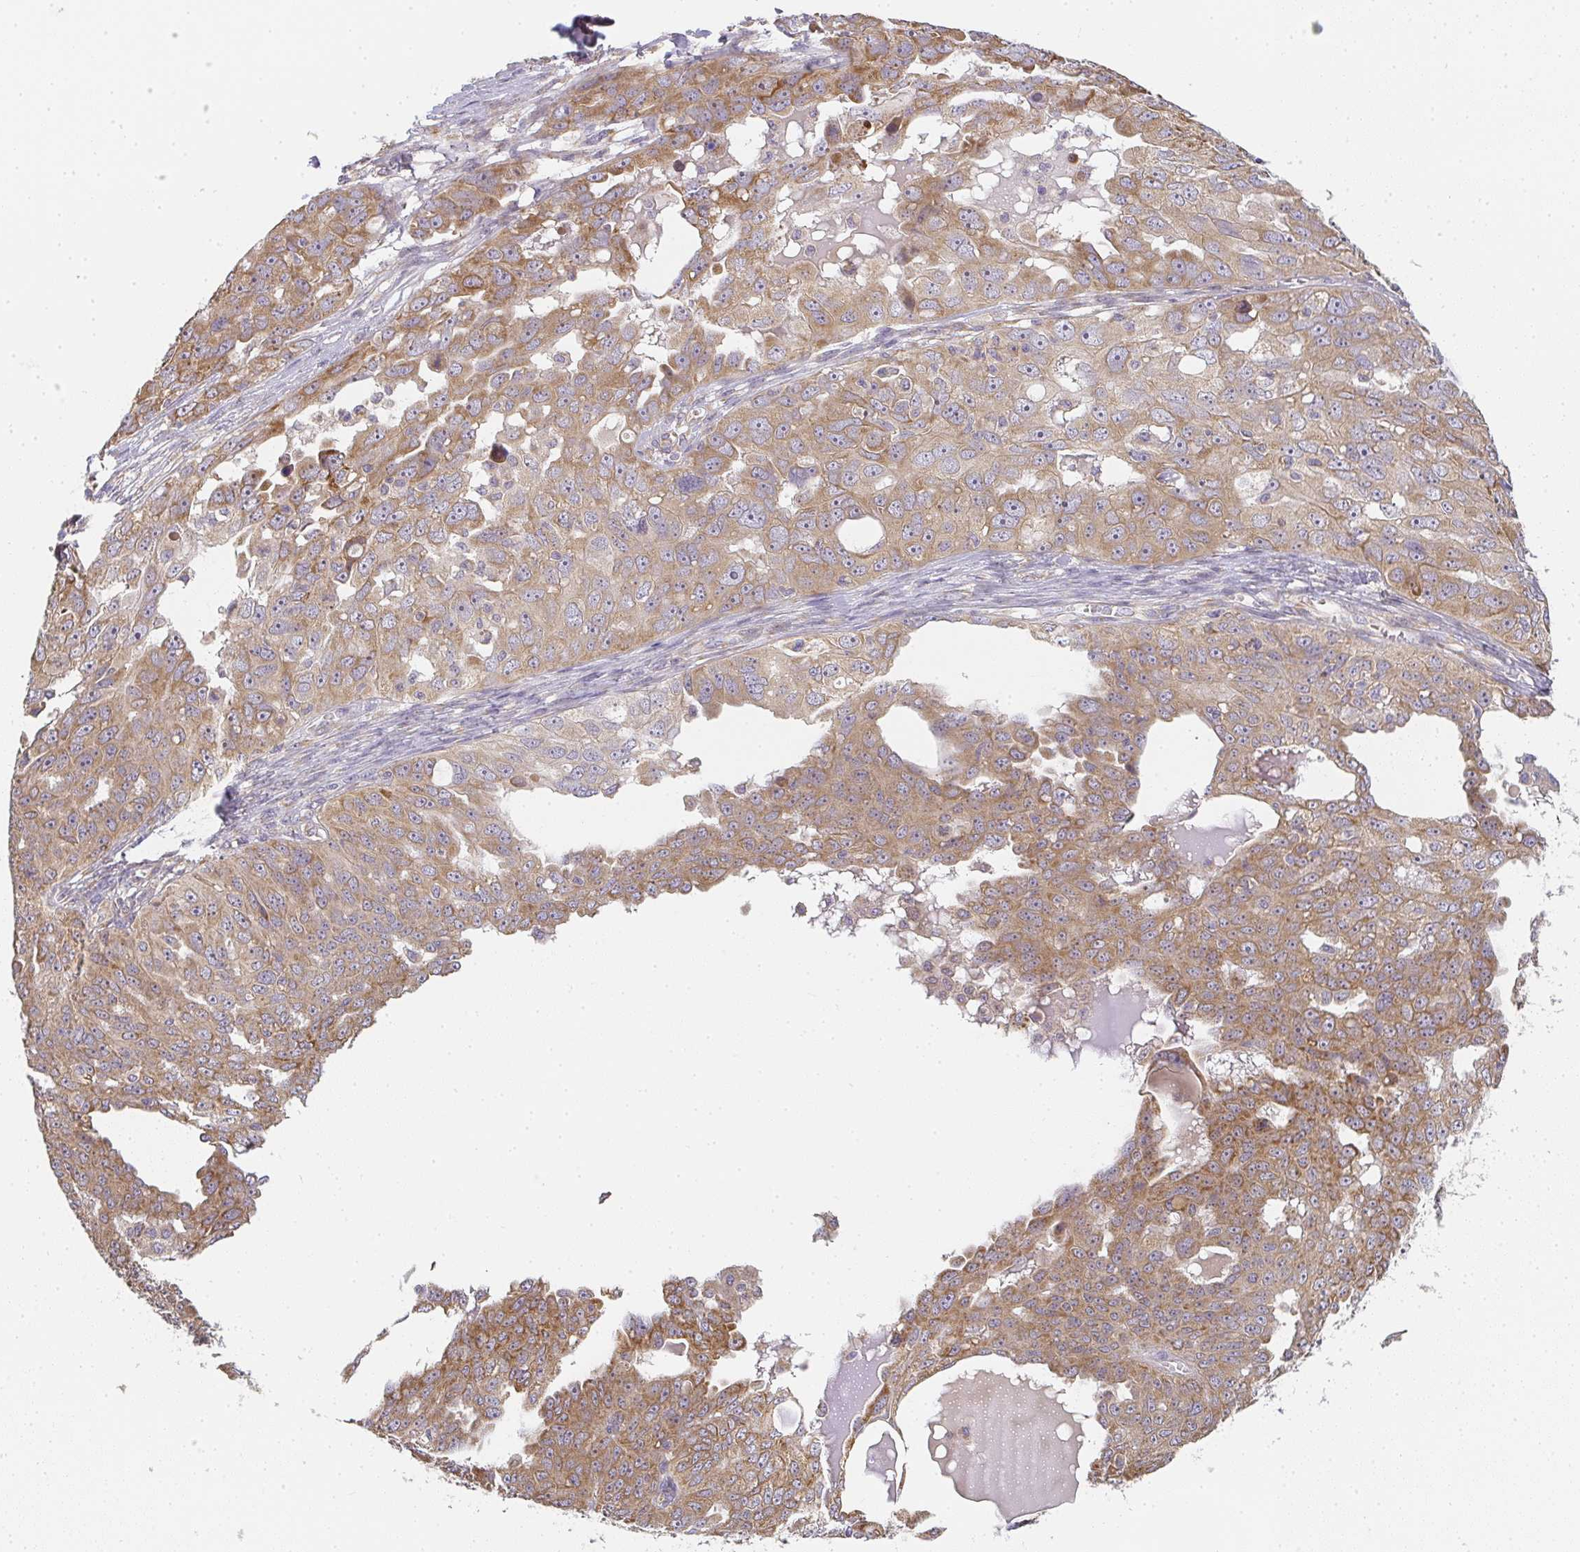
{"staining": {"intensity": "moderate", "quantity": ">75%", "location": "cytoplasmic/membranous"}, "tissue": "ovarian cancer", "cell_type": "Tumor cells", "image_type": "cancer", "snomed": [{"axis": "morphology", "description": "Carcinoma, endometroid"}, {"axis": "topography", "description": "Ovary"}], "caption": "Moderate cytoplasmic/membranous positivity for a protein is identified in about >75% of tumor cells of ovarian cancer (endometroid carcinoma) using IHC.", "gene": "SLC35B3", "patient": {"sex": "female", "age": 70}}